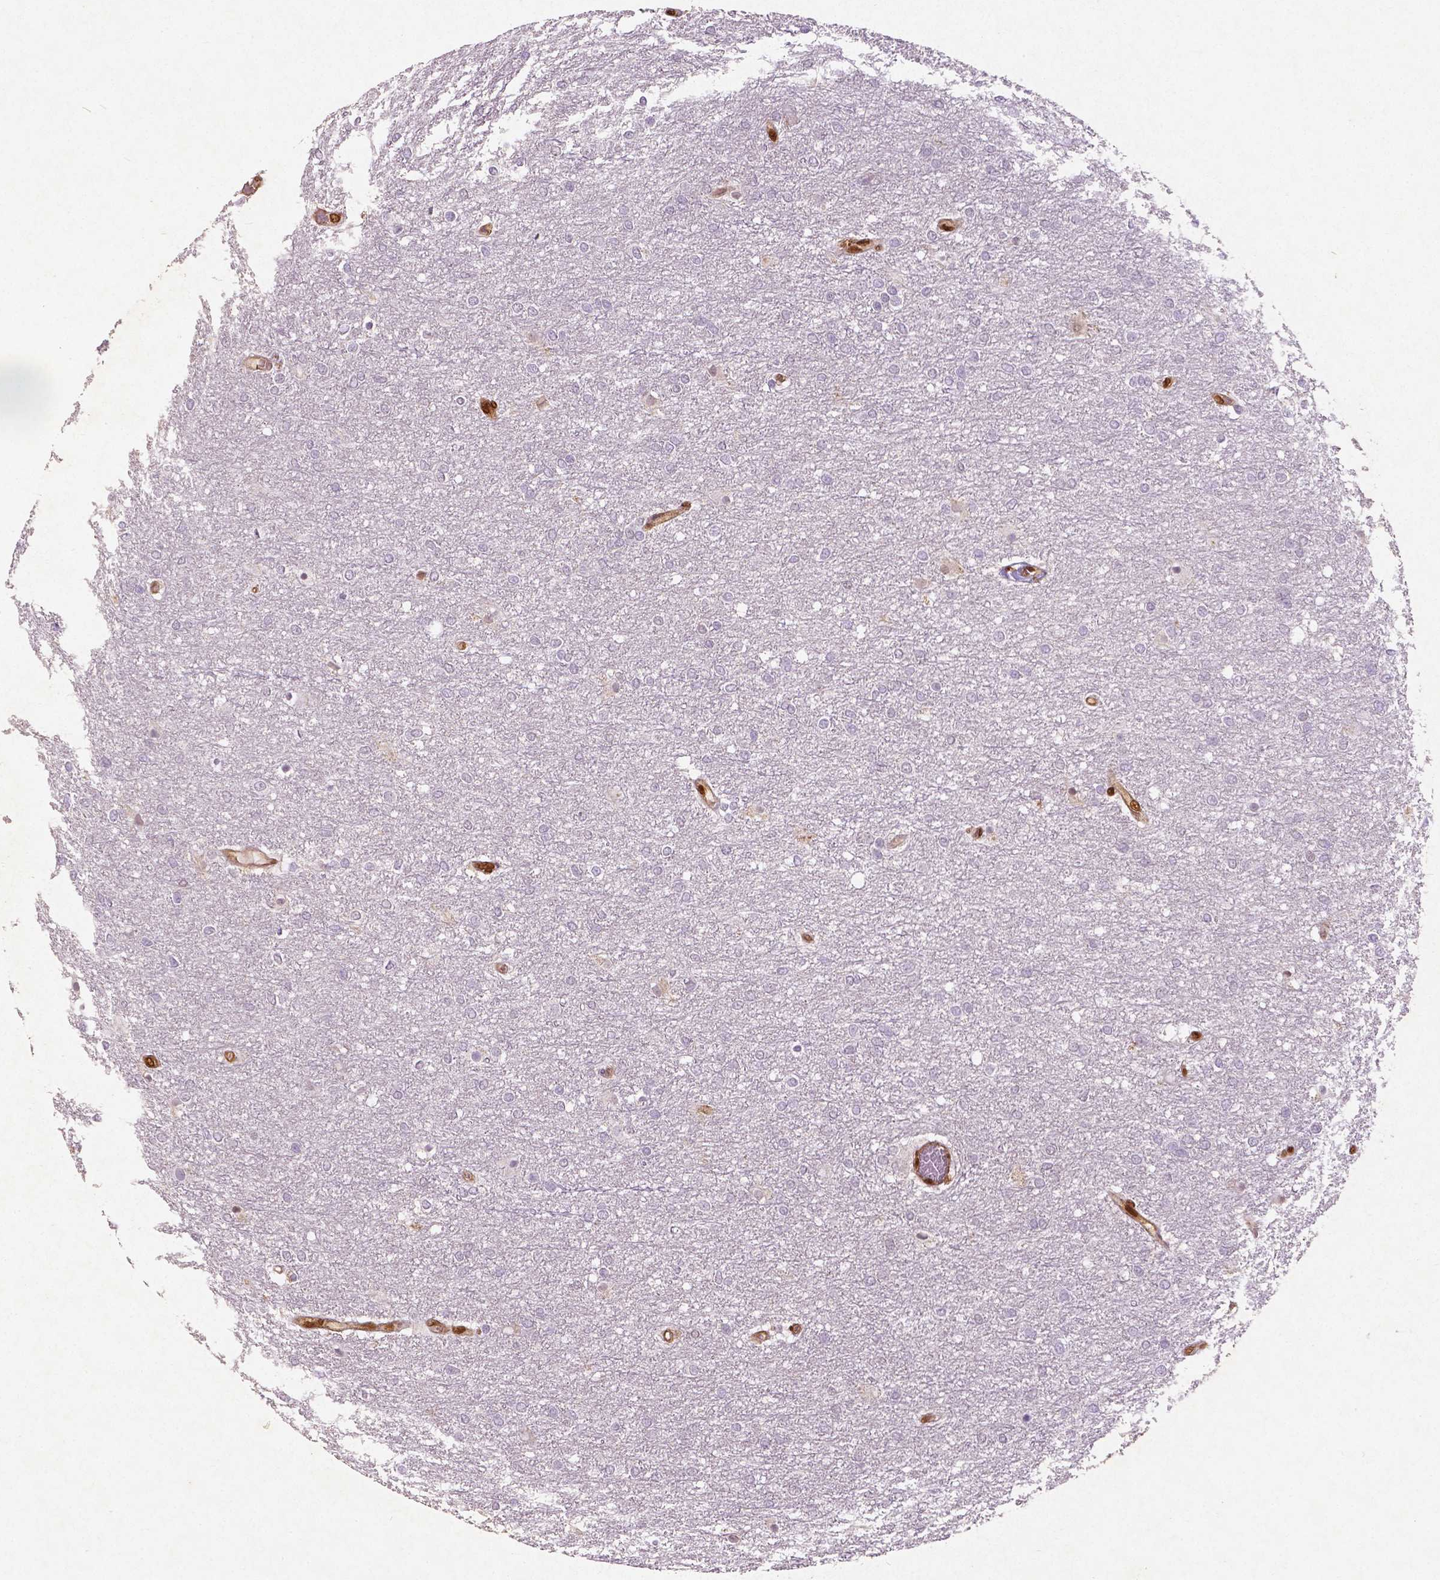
{"staining": {"intensity": "negative", "quantity": "none", "location": "none"}, "tissue": "glioma", "cell_type": "Tumor cells", "image_type": "cancer", "snomed": [{"axis": "morphology", "description": "Glioma, malignant, High grade"}, {"axis": "topography", "description": "Brain"}], "caption": "DAB immunohistochemical staining of malignant glioma (high-grade) exhibits no significant positivity in tumor cells.", "gene": "WWTR1", "patient": {"sex": "female", "age": 61}}